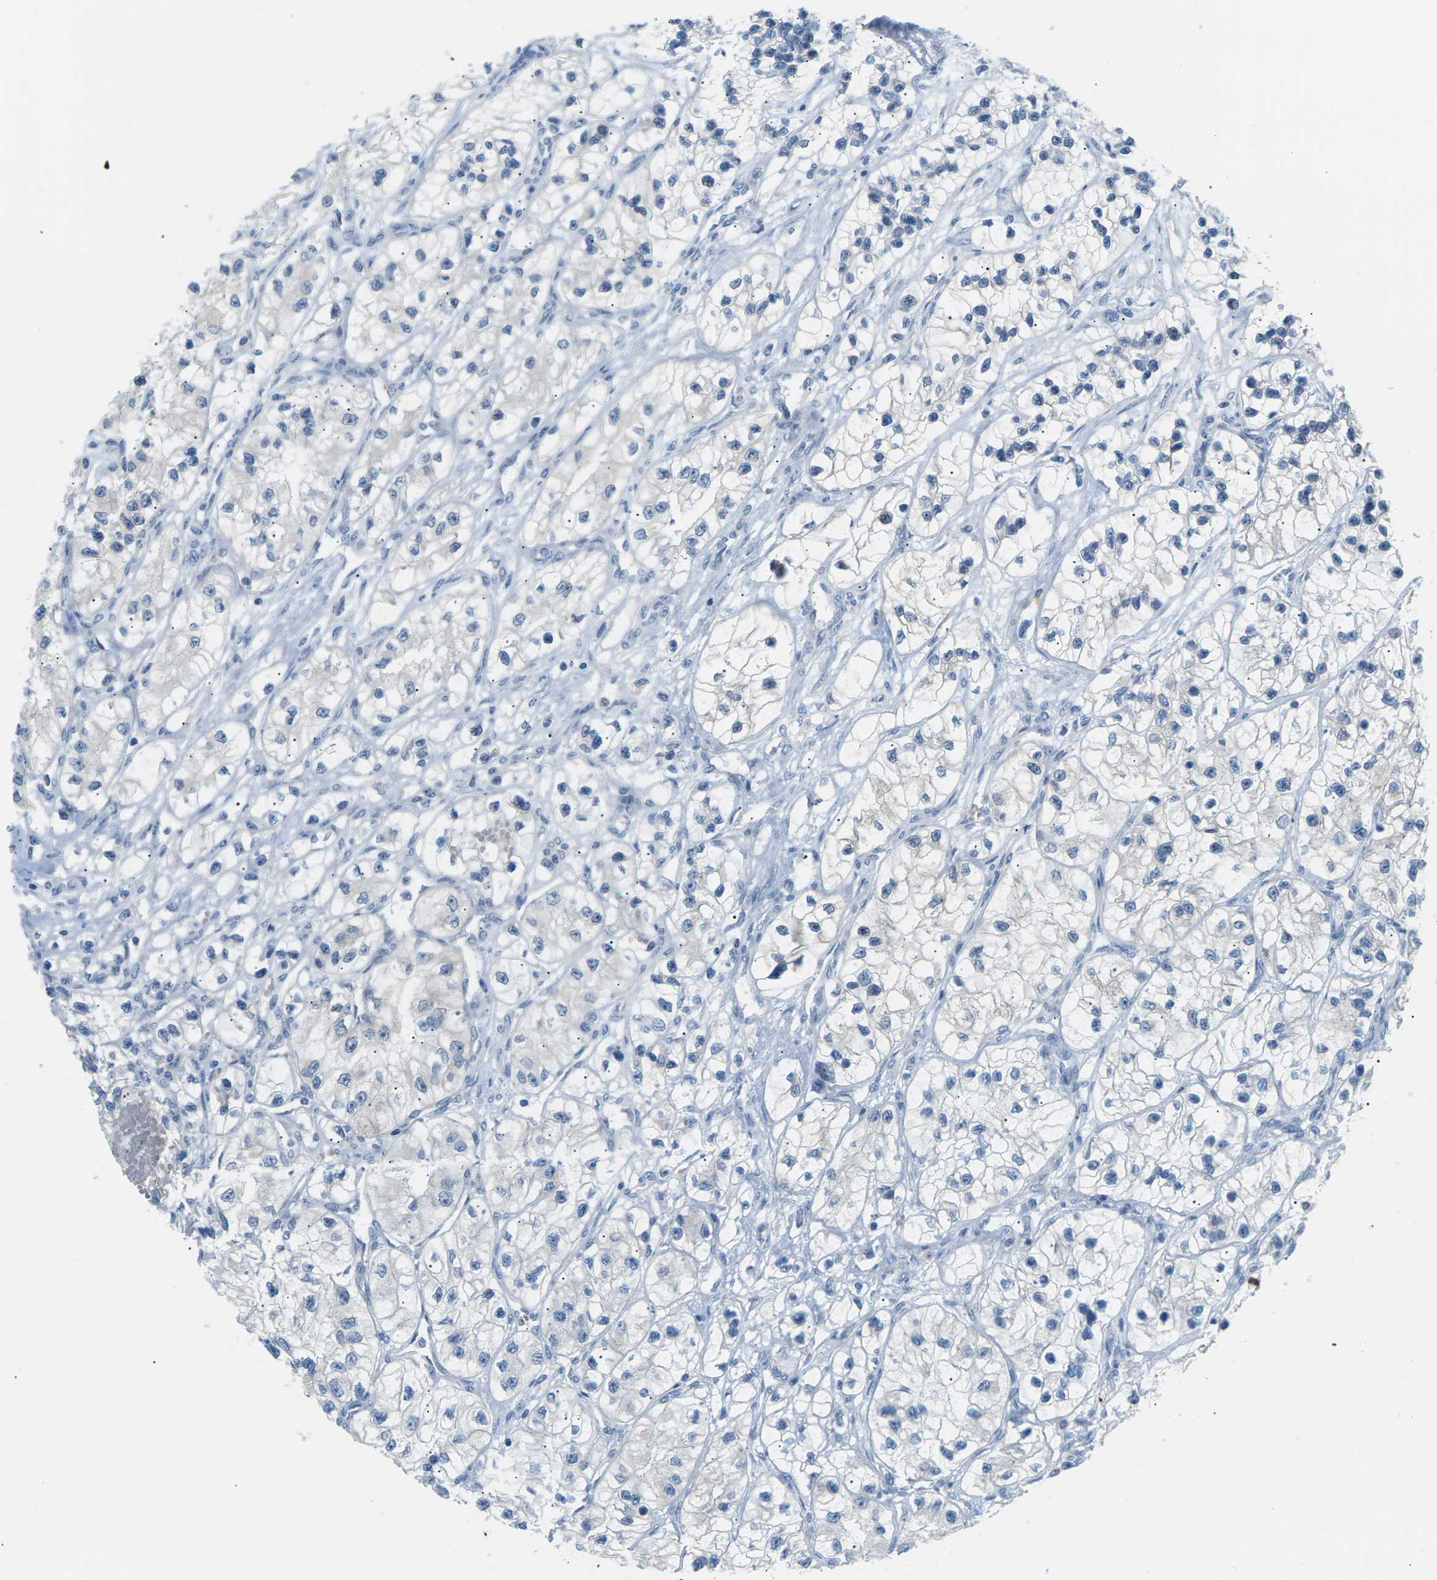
{"staining": {"intensity": "negative", "quantity": "none", "location": "none"}, "tissue": "renal cancer", "cell_type": "Tumor cells", "image_type": "cancer", "snomed": [{"axis": "morphology", "description": "Adenocarcinoma, NOS"}, {"axis": "topography", "description": "Kidney"}], "caption": "Photomicrograph shows no significant protein expression in tumor cells of renal cancer (adenocarcinoma).", "gene": "PSAT1", "patient": {"sex": "female", "age": 57}}